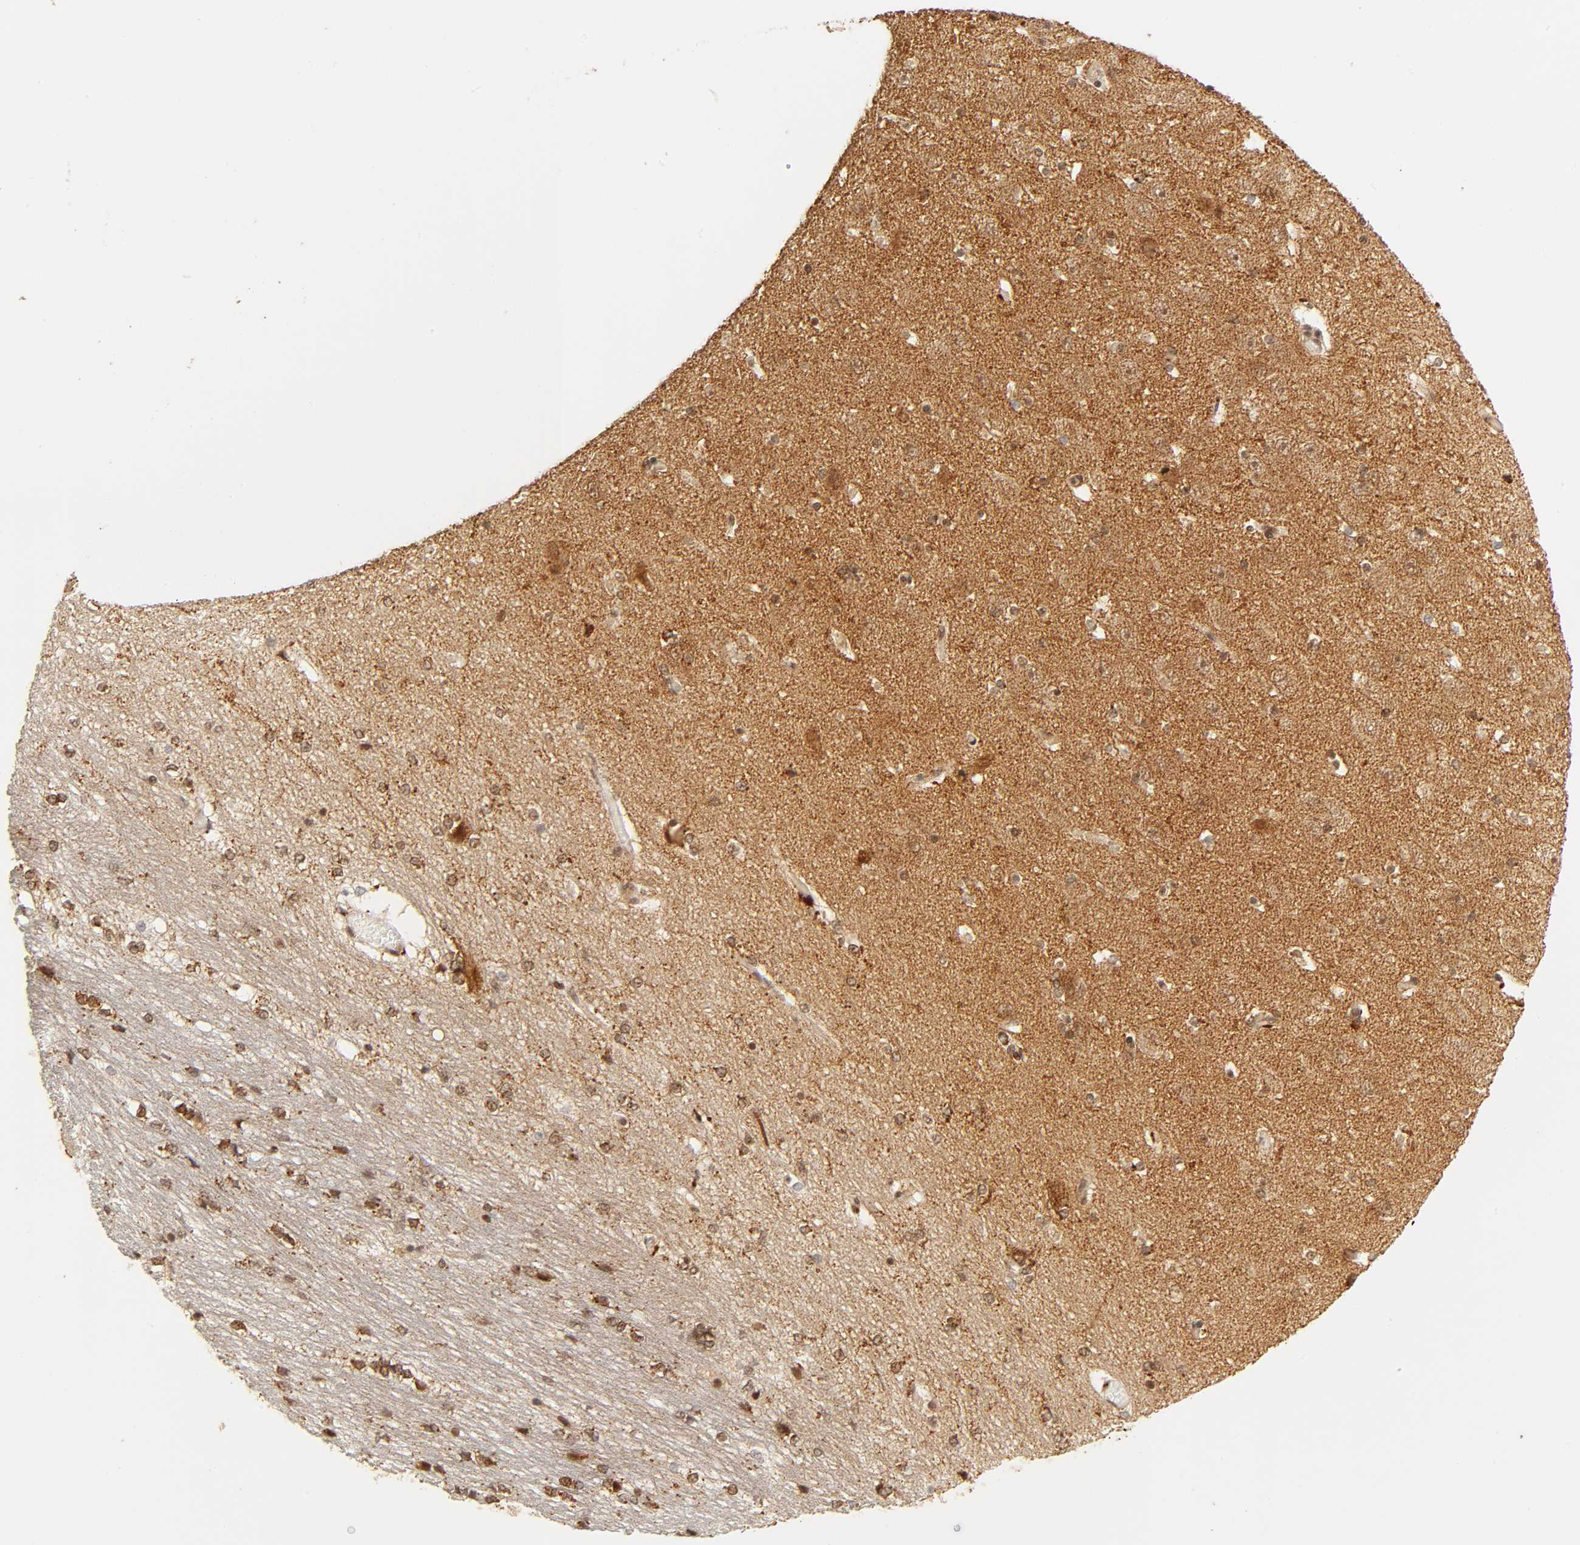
{"staining": {"intensity": "weak", "quantity": "25%-75%", "location": "cytoplasmic/membranous,nuclear"}, "tissue": "hippocampus", "cell_type": "Glial cells", "image_type": "normal", "snomed": [{"axis": "morphology", "description": "Normal tissue, NOS"}, {"axis": "topography", "description": "Hippocampus"}], "caption": "The image reveals a brown stain indicating the presence of a protein in the cytoplasmic/membranous,nuclear of glial cells in hippocampus. Ihc stains the protein of interest in brown and the nuclei are stained blue.", "gene": "TAF10", "patient": {"sex": "female", "age": 19}}